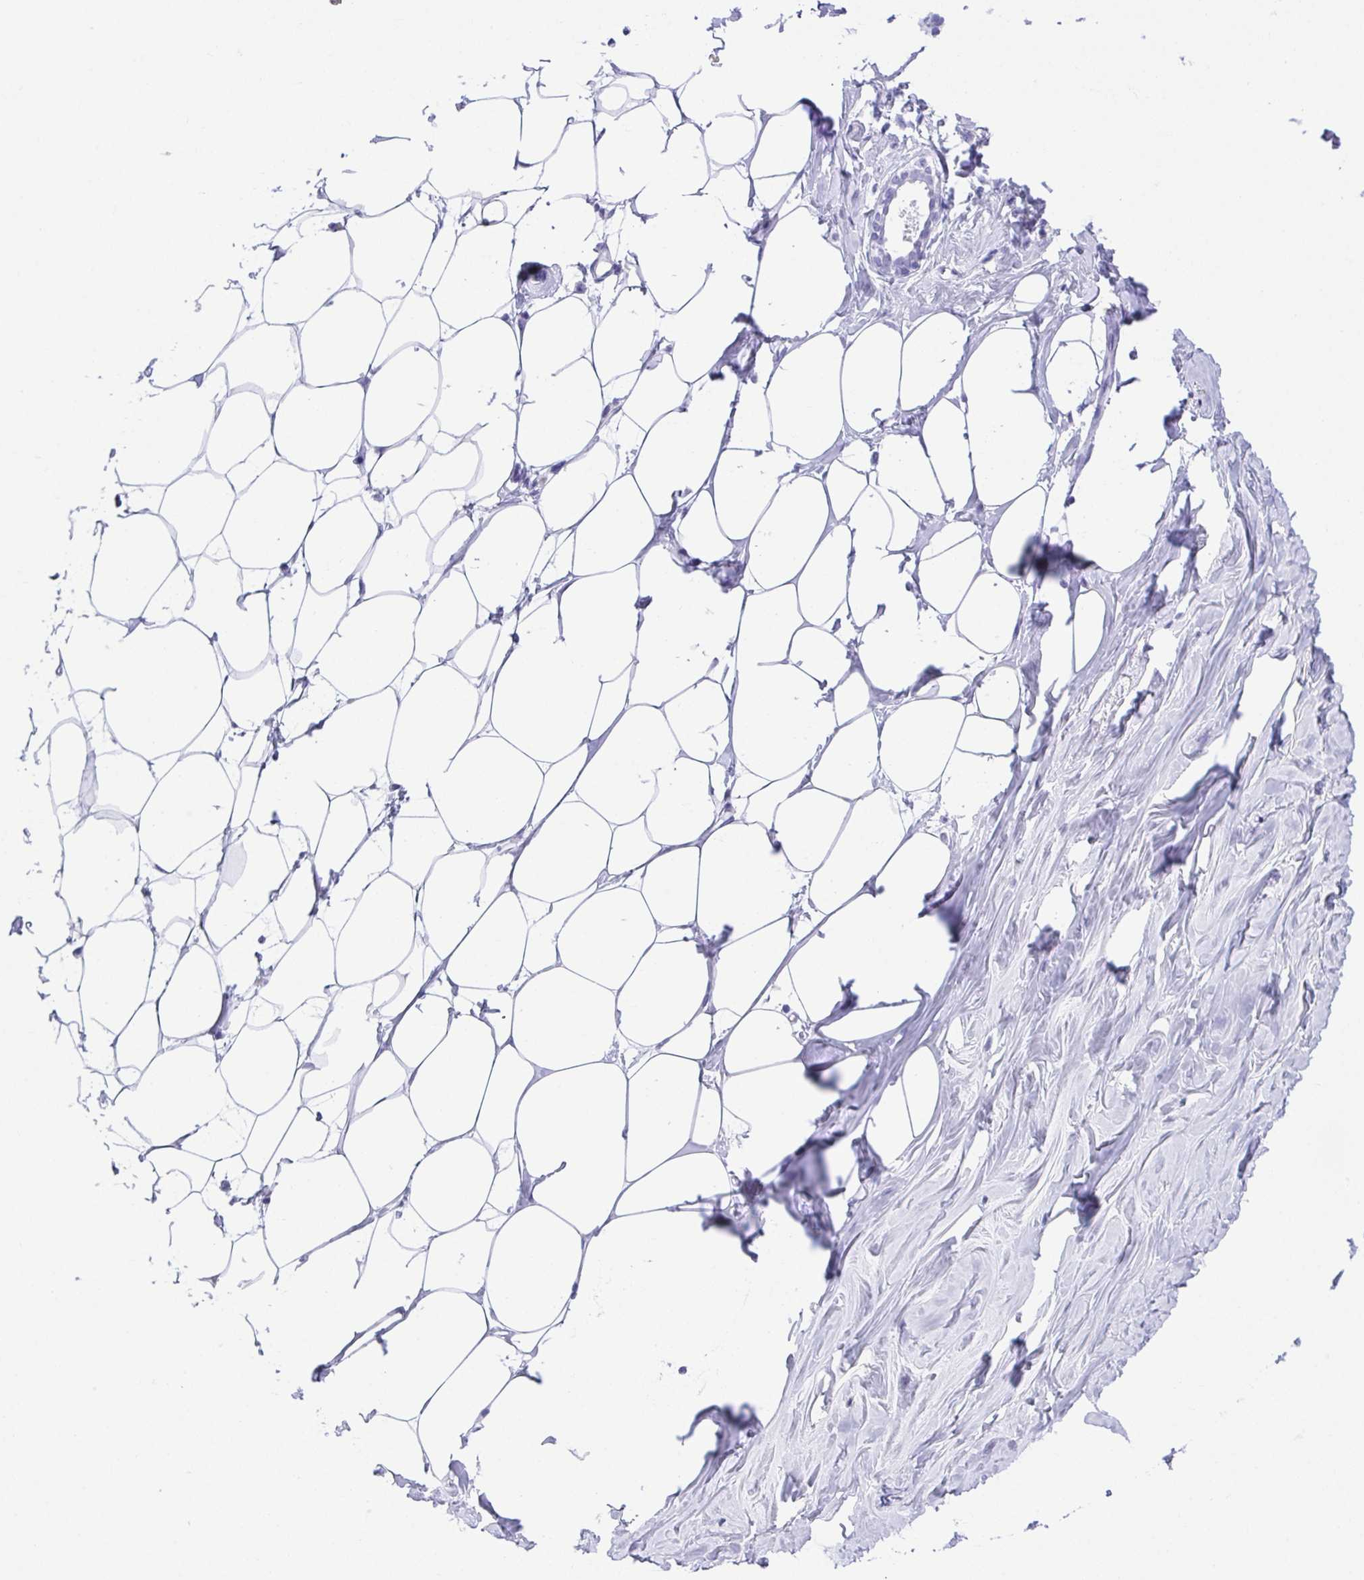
{"staining": {"intensity": "negative", "quantity": "none", "location": "none"}, "tissue": "breast", "cell_type": "Adipocytes", "image_type": "normal", "snomed": [{"axis": "morphology", "description": "Normal tissue, NOS"}, {"axis": "topography", "description": "Breast"}], "caption": "This is an immunohistochemistry (IHC) image of benign human breast. There is no expression in adipocytes.", "gene": "LUZP4", "patient": {"sex": "female", "age": 27}}